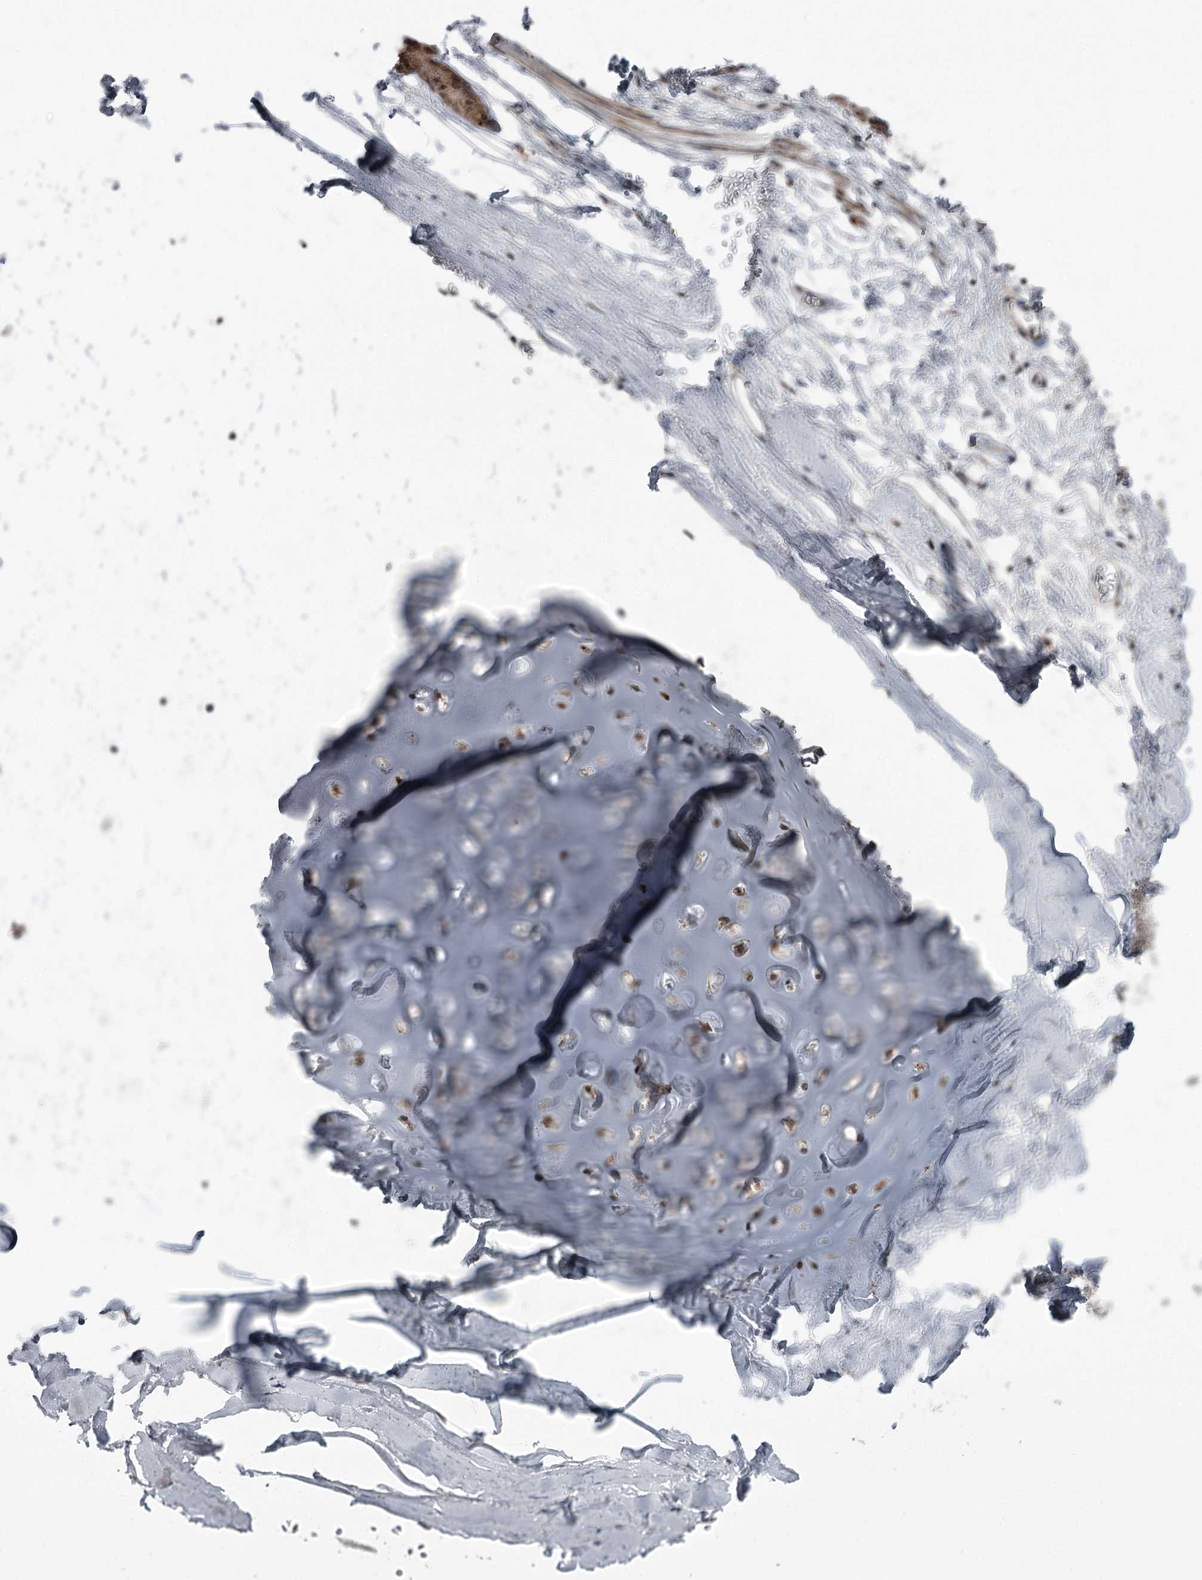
{"staining": {"intensity": "negative", "quantity": "none", "location": "none"}, "tissue": "adipose tissue", "cell_type": "Adipocytes", "image_type": "normal", "snomed": [{"axis": "morphology", "description": "Normal tissue, NOS"}, {"axis": "topography", "description": "Lymph node"}, {"axis": "topography", "description": "Bronchus"}], "caption": "Adipose tissue stained for a protein using immunohistochemistry (IHC) shows no staining adipocytes.", "gene": "EXOSC1", "patient": {"sex": "male", "age": 63}}